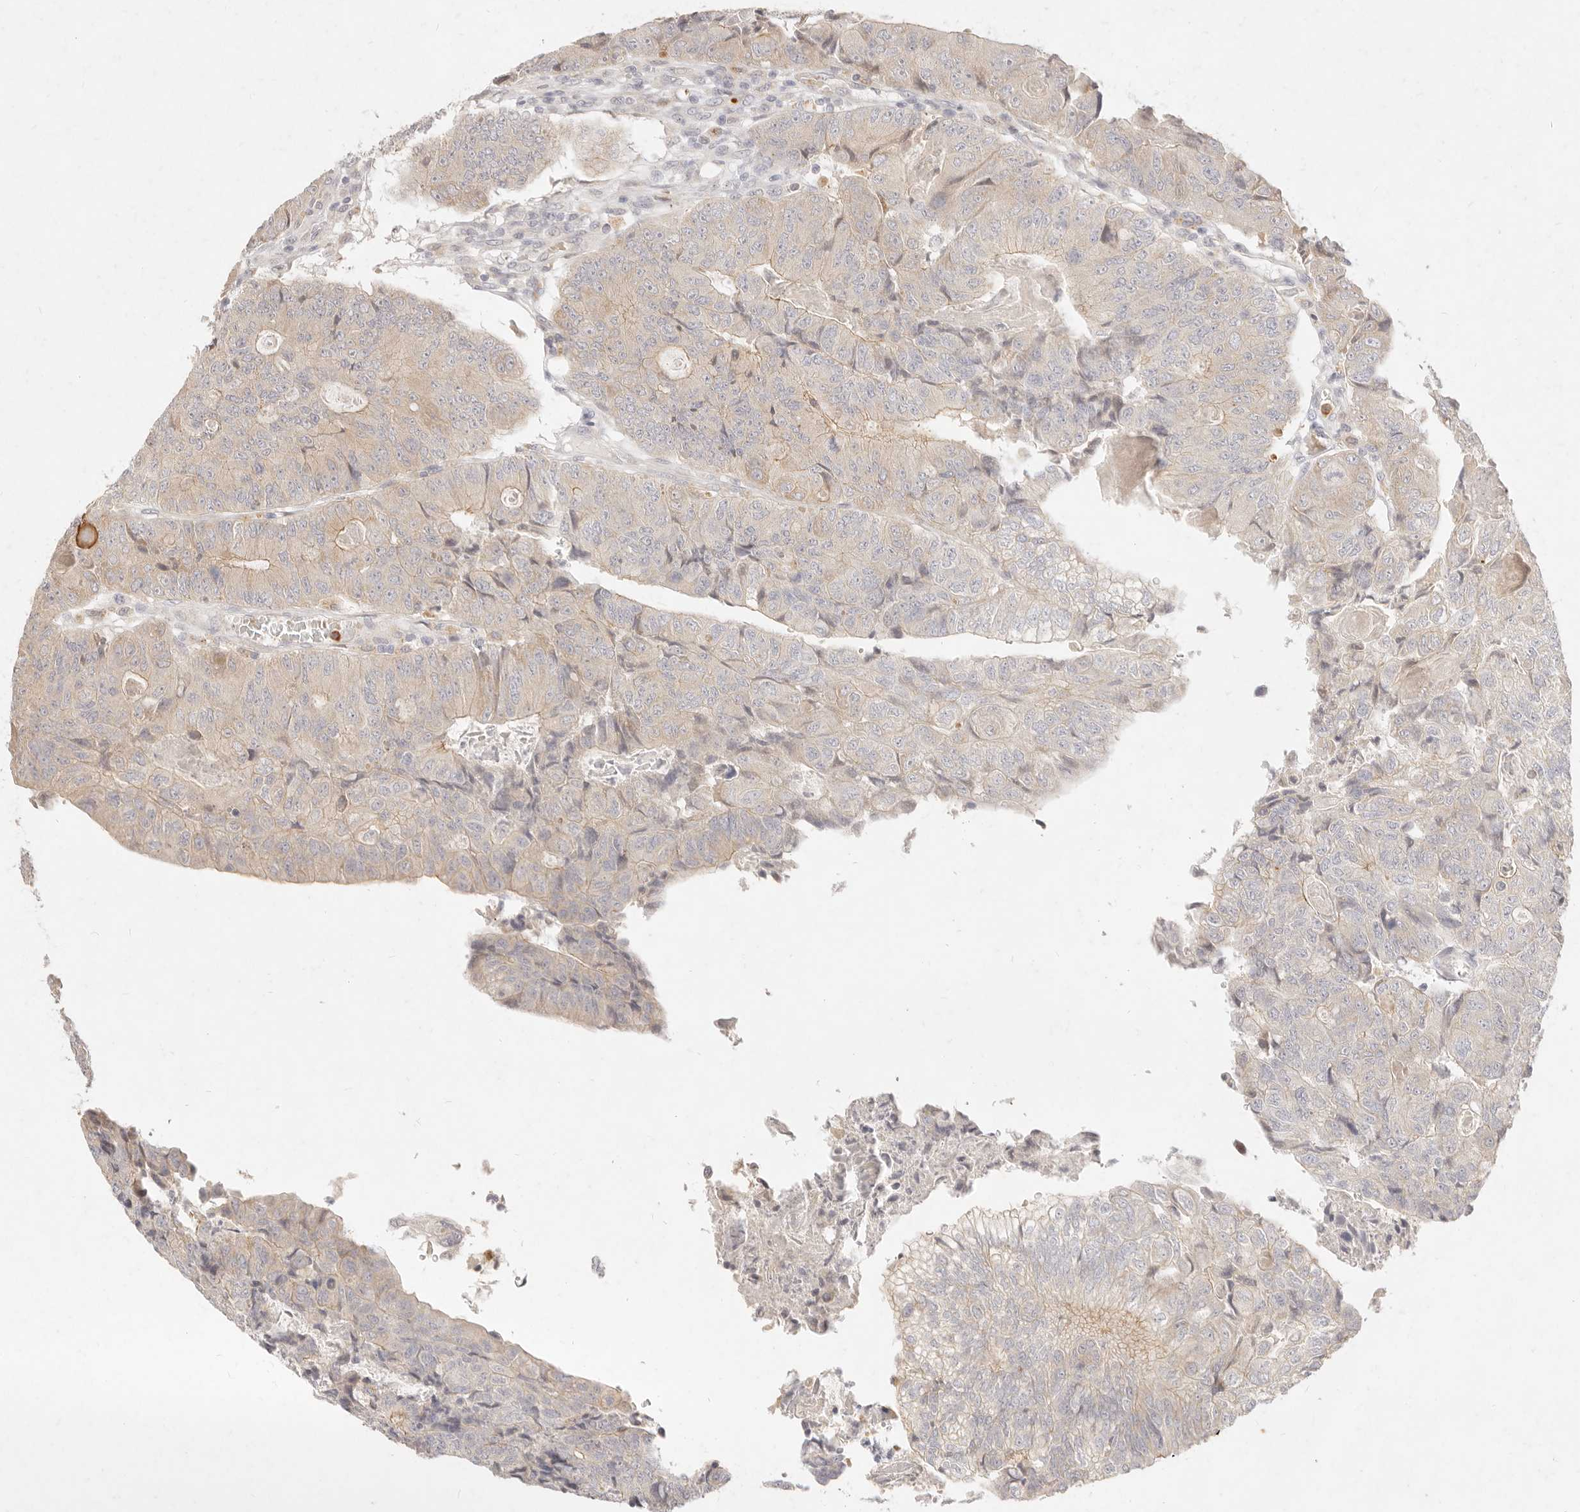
{"staining": {"intensity": "weak", "quantity": "25%-75%", "location": "cytoplasmic/membranous"}, "tissue": "colorectal cancer", "cell_type": "Tumor cells", "image_type": "cancer", "snomed": [{"axis": "morphology", "description": "Adenocarcinoma, NOS"}, {"axis": "topography", "description": "Colon"}], "caption": "Immunohistochemical staining of colorectal cancer (adenocarcinoma) exhibits low levels of weak cytoplasmic/membranous protein staining in approximately 25%-75% of tumor cells. (IHC, brightfield microscopy, high magnification).", "gene": "ASCL3", "patient": {"sex": "female", "age": 67}}